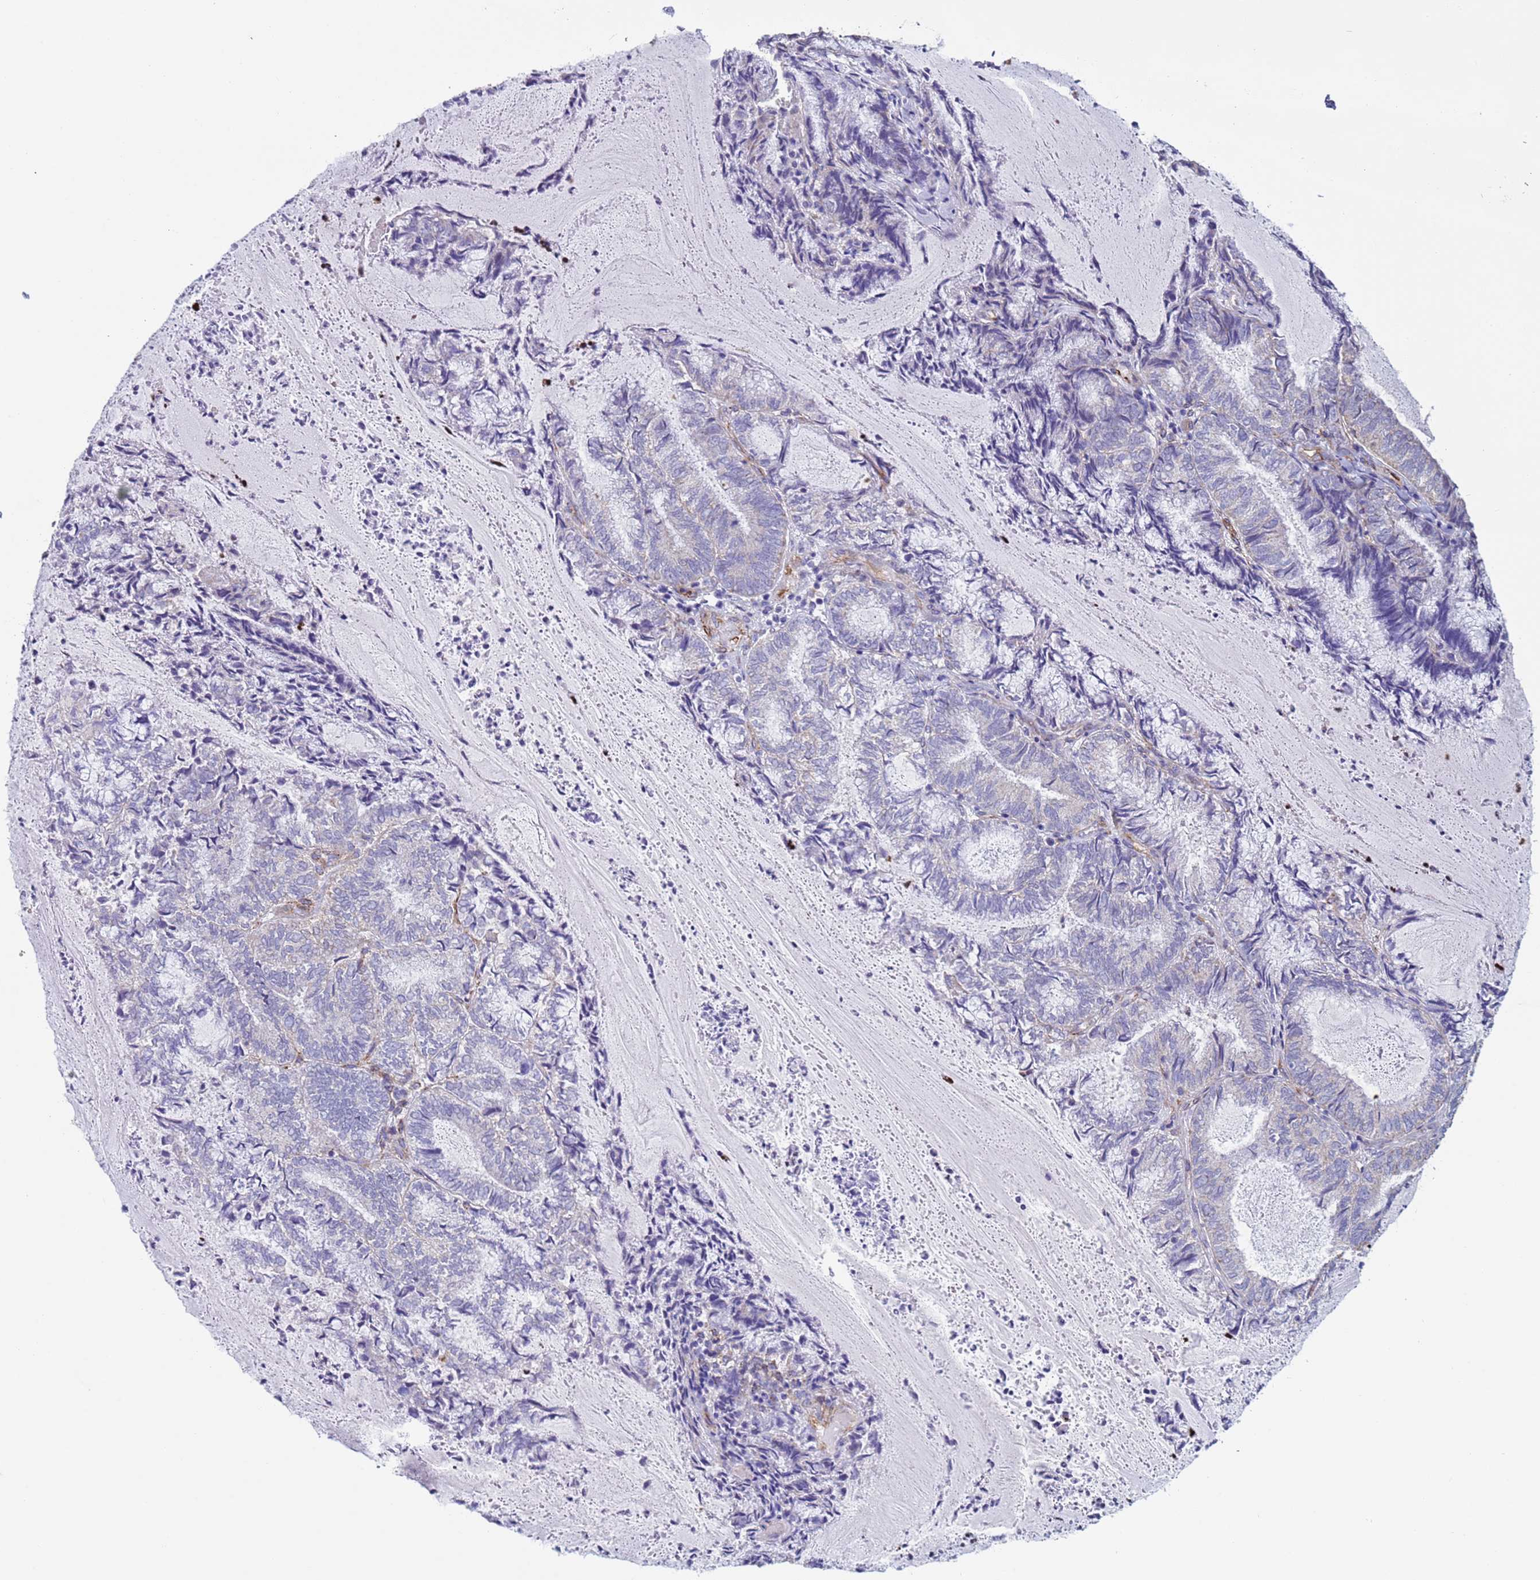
{"staining": {"intensity": "negative", "quantity": "none", "location": "none"}, "tissue": "endometrial cancer", "cell_type": "Tumor cells", "image_type": "cancer", "snomed": [{"axis": "morphology", "description": "Adenocarcinoma, NOS"}, {"axis": "topography", "description": "Endometrium"}], "caption": "Protein analysis of endometrial cancer (adenocarcinoma) displays no significant expression in tumor cells.", "gene": "GASK1A", "patient": {"sex": "female", "age": 80}}